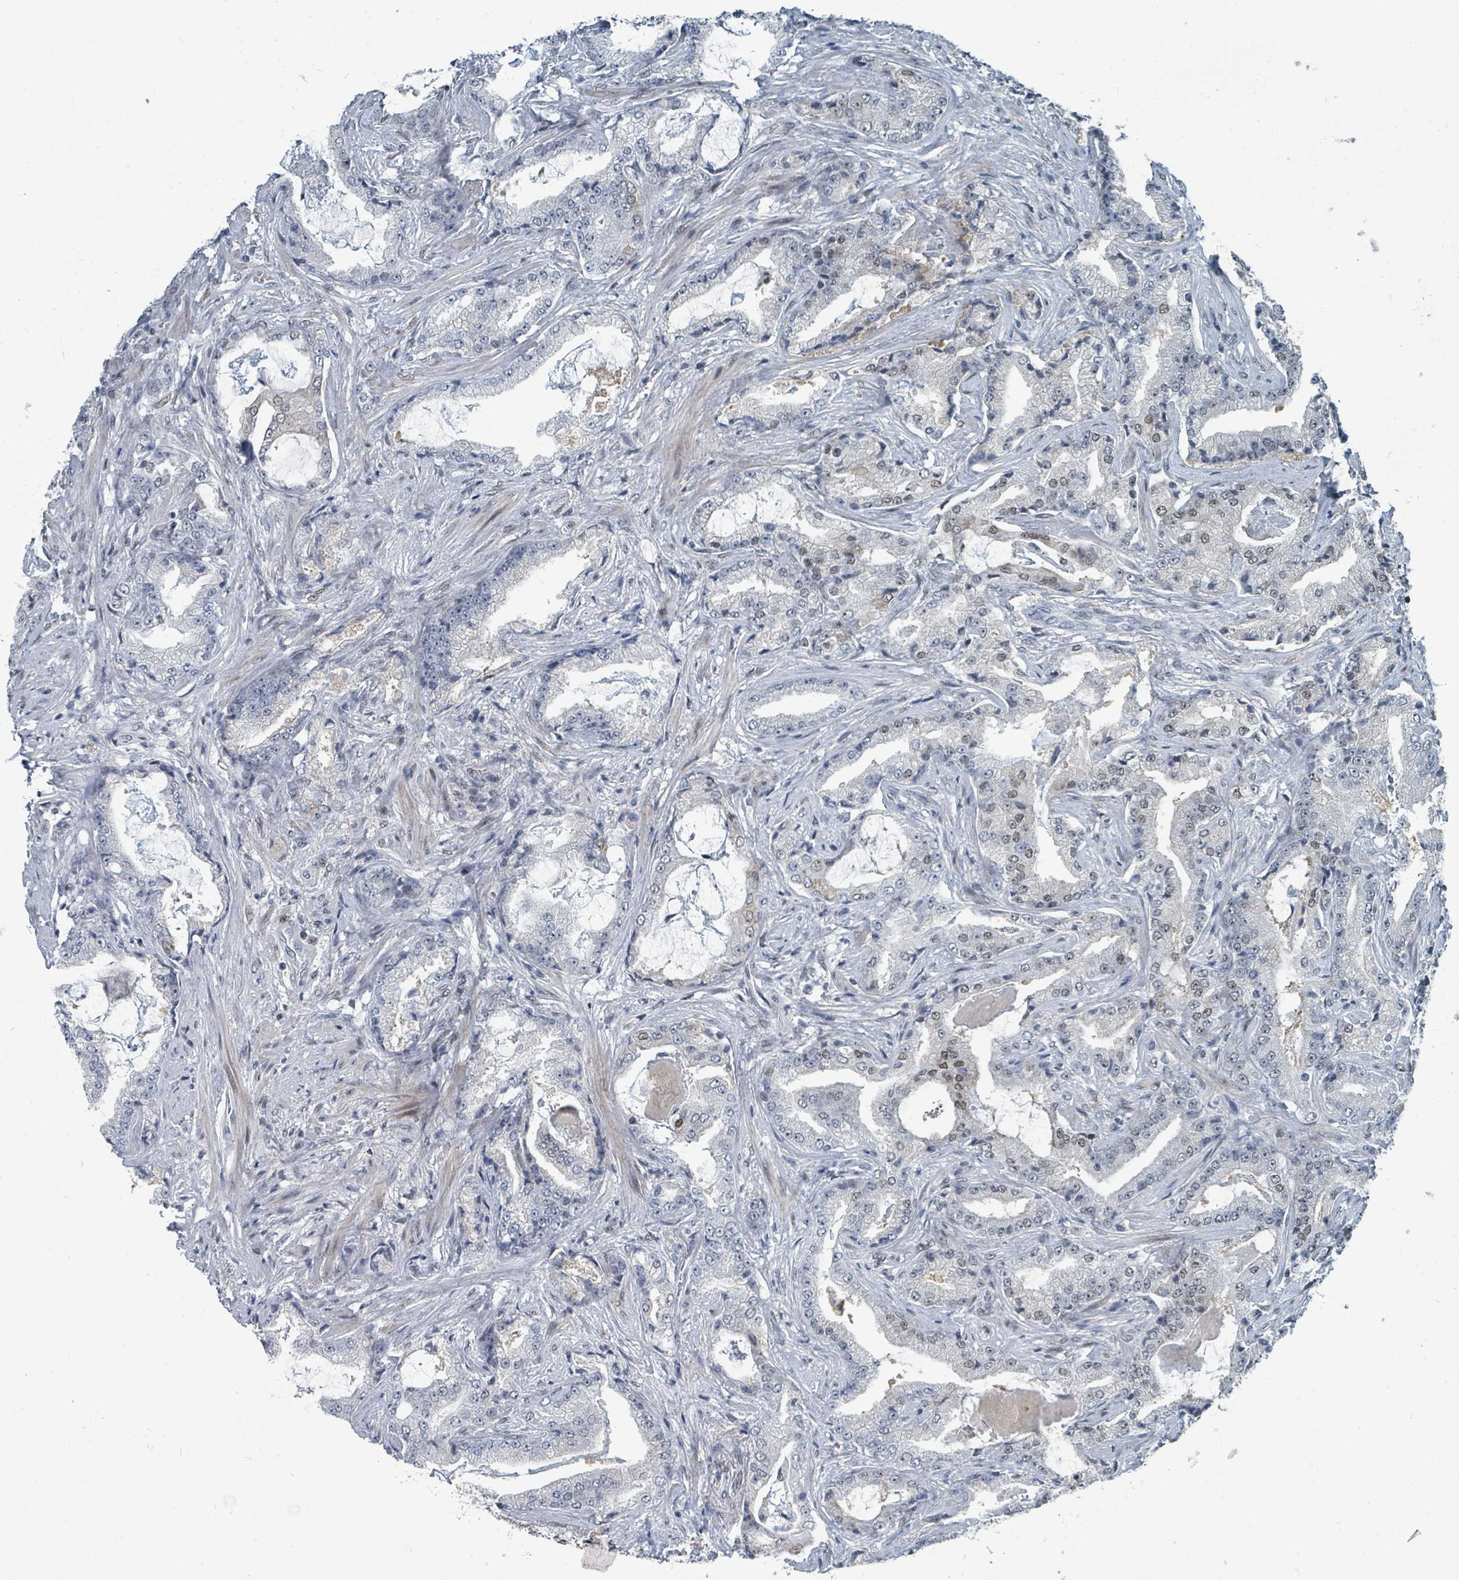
{"staining": {"intensity": "weak", "quantity": "<25%", "location": "nuclear"}, "tissue": "prostate cancer", "cell_type": "Tumor cells", "image_type": "cancer", "snomed": [{"axis": "morphology", "description": "Adenocarcinoma, High grade"}, {"axis": "topography", "description": "Prostate"}], "caption": "Human prostate cancer stained for a protein using immunohistochemistry (IHC) displays no staining in tumor cells.", "gene": "UCK1", "patient": {"sex": "male", "age": 68}}